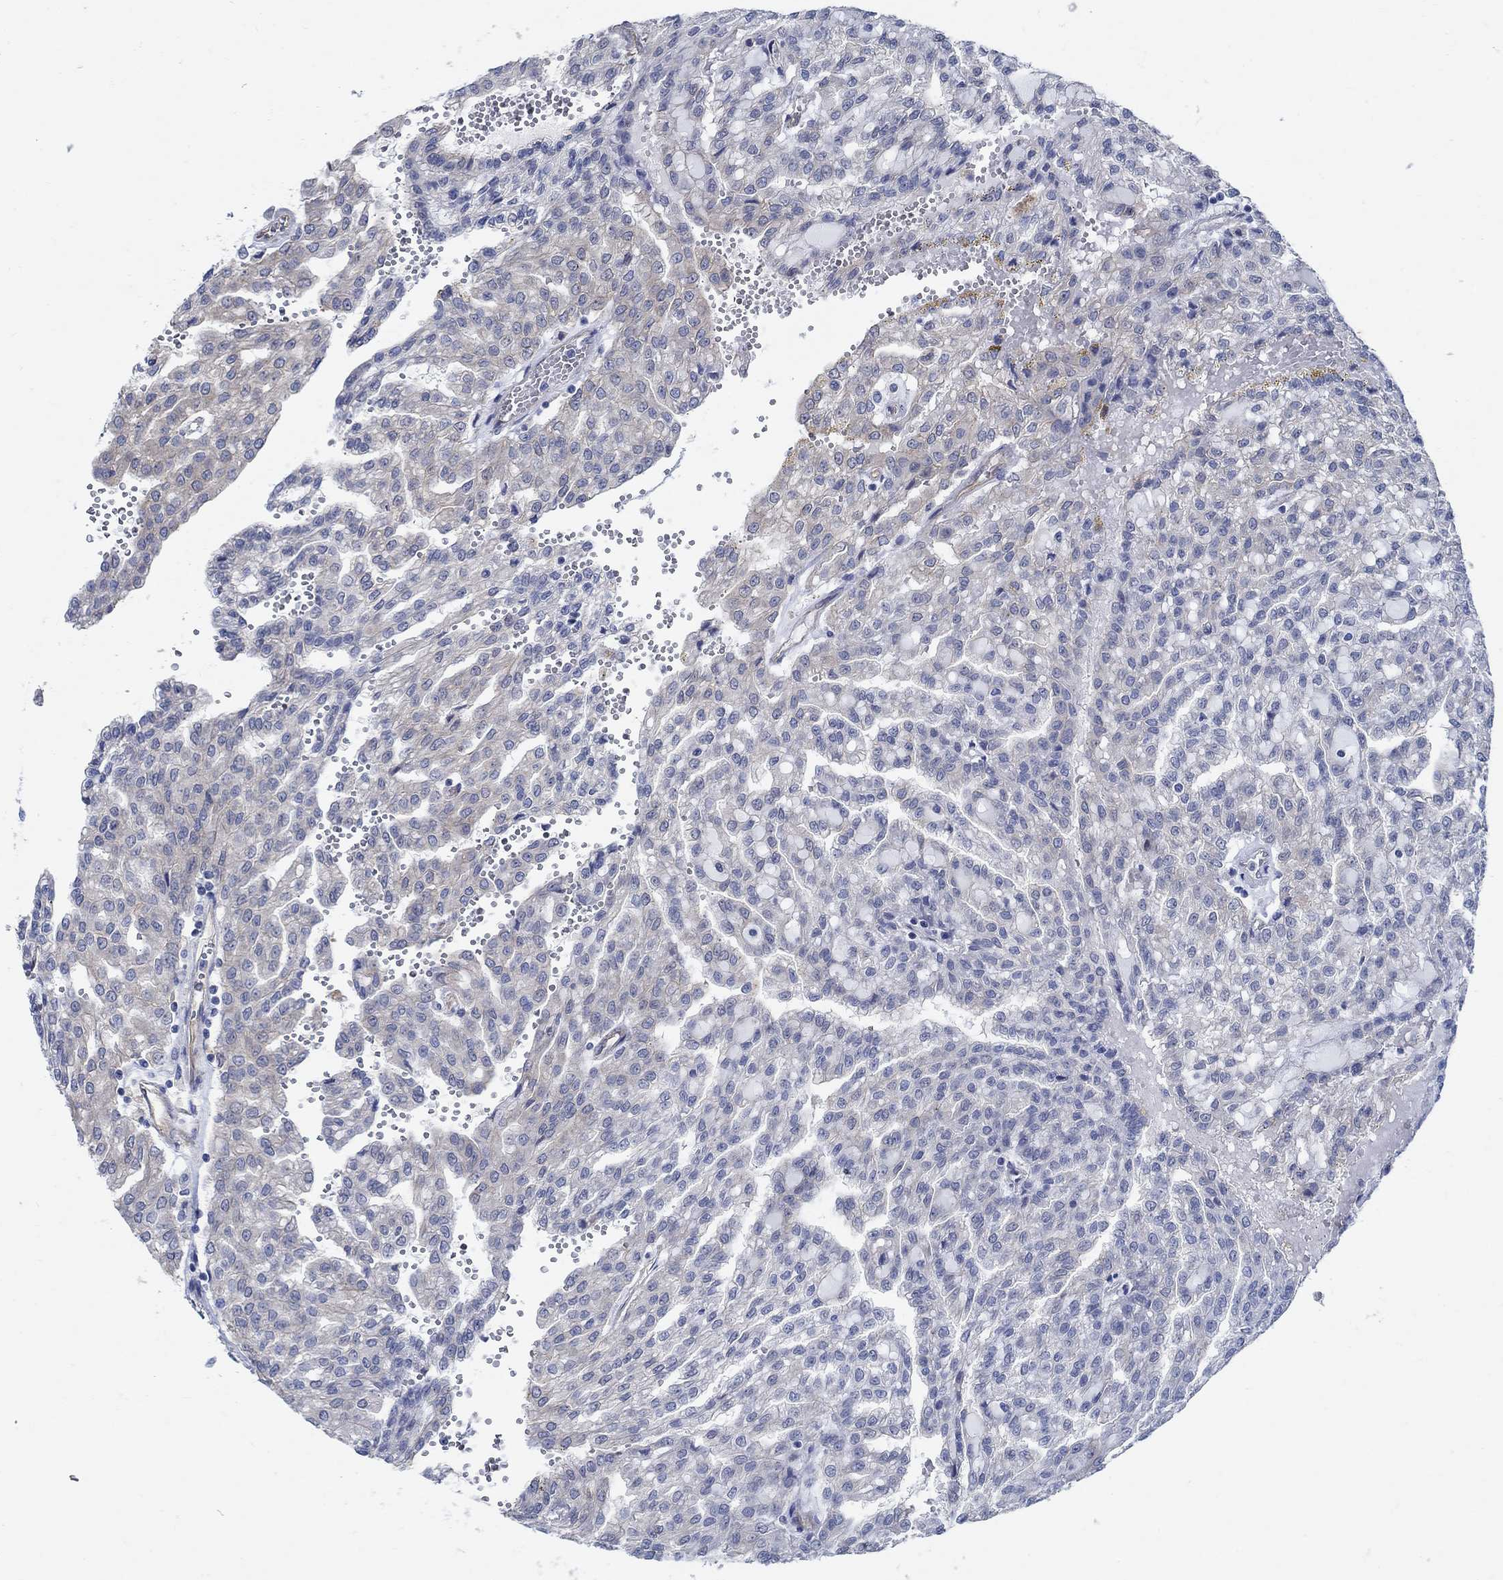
{"staining": {"intensity": "negative", "quantity": "none", "location": "none"}, "tissue": "renal cancer", "cell_type": "Tumor cells", "image_type": "cancer", "snomed": [{"axis": "morphology", "description": "Adenocarcinoma, NOS"}, {"axis": "topography", "description": "Kidney"}], "caption": "DAB immunohistochemical staining of renal cancer (adenocarcinoma) reveals no significant staining in tumor cells.", "gene": "TMEM198", "patient": {"sex": "male", "age": 63}}